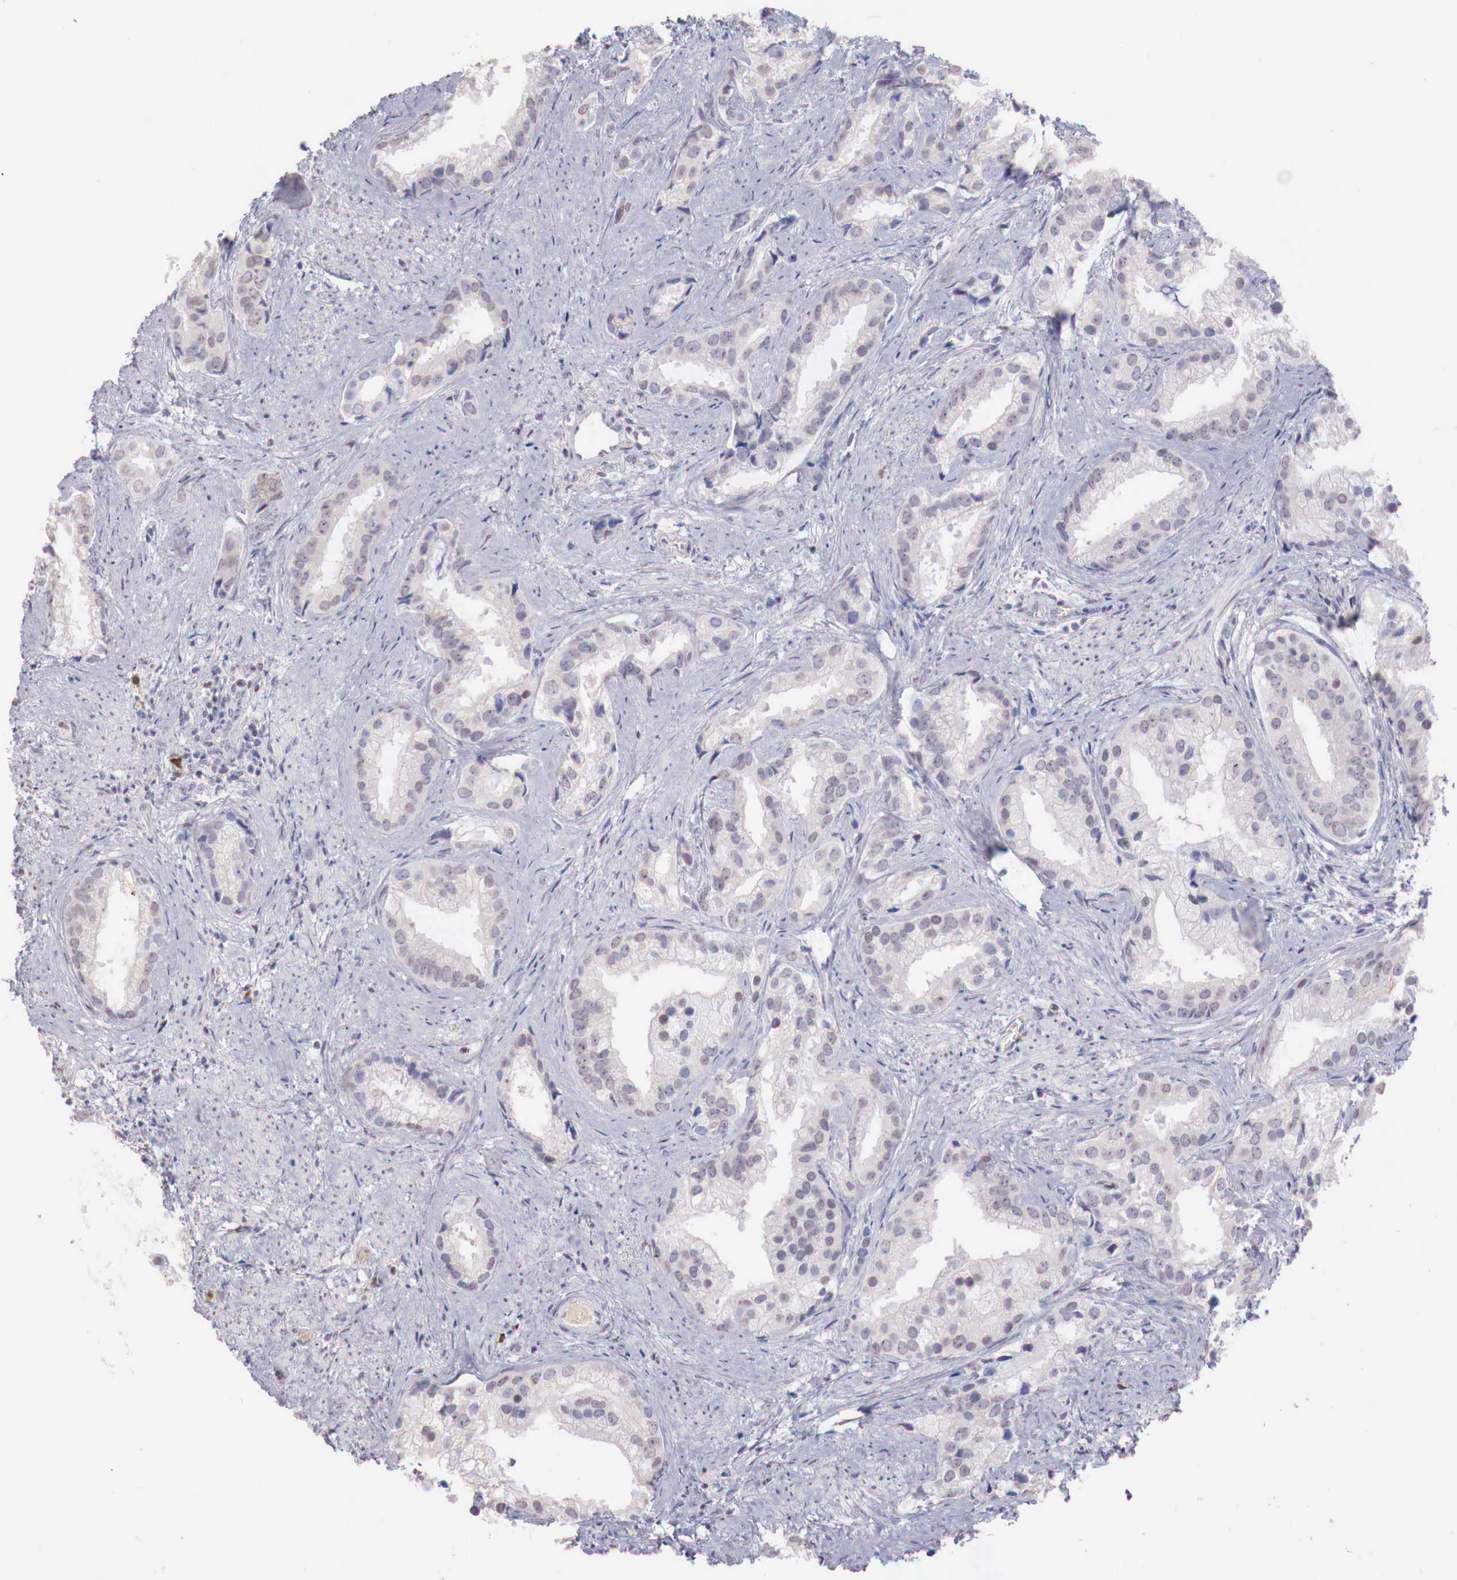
{"staining": {"intensity": "weak", "quantity": "<25%", "location": "cytoplasmic/membranous"}, "tissue": "prostate cancer", "cell_type": "Tumor cells", "image_type": "cancer", "snomed": [{"axis": "morphology", "description": "Adenocarcinoma, Medium grade"}, {"axis": "topography", "description": "Prostate"}], "caption": "Immunohistochemistry (IHC) micrograph of human prostate adenocarcinoma (medium-grade) stained for a protein (brown), which shows no expression in tumor cells.", "gene": "XPNPEP2", "patient": {"sex": "male", "age": 65}}